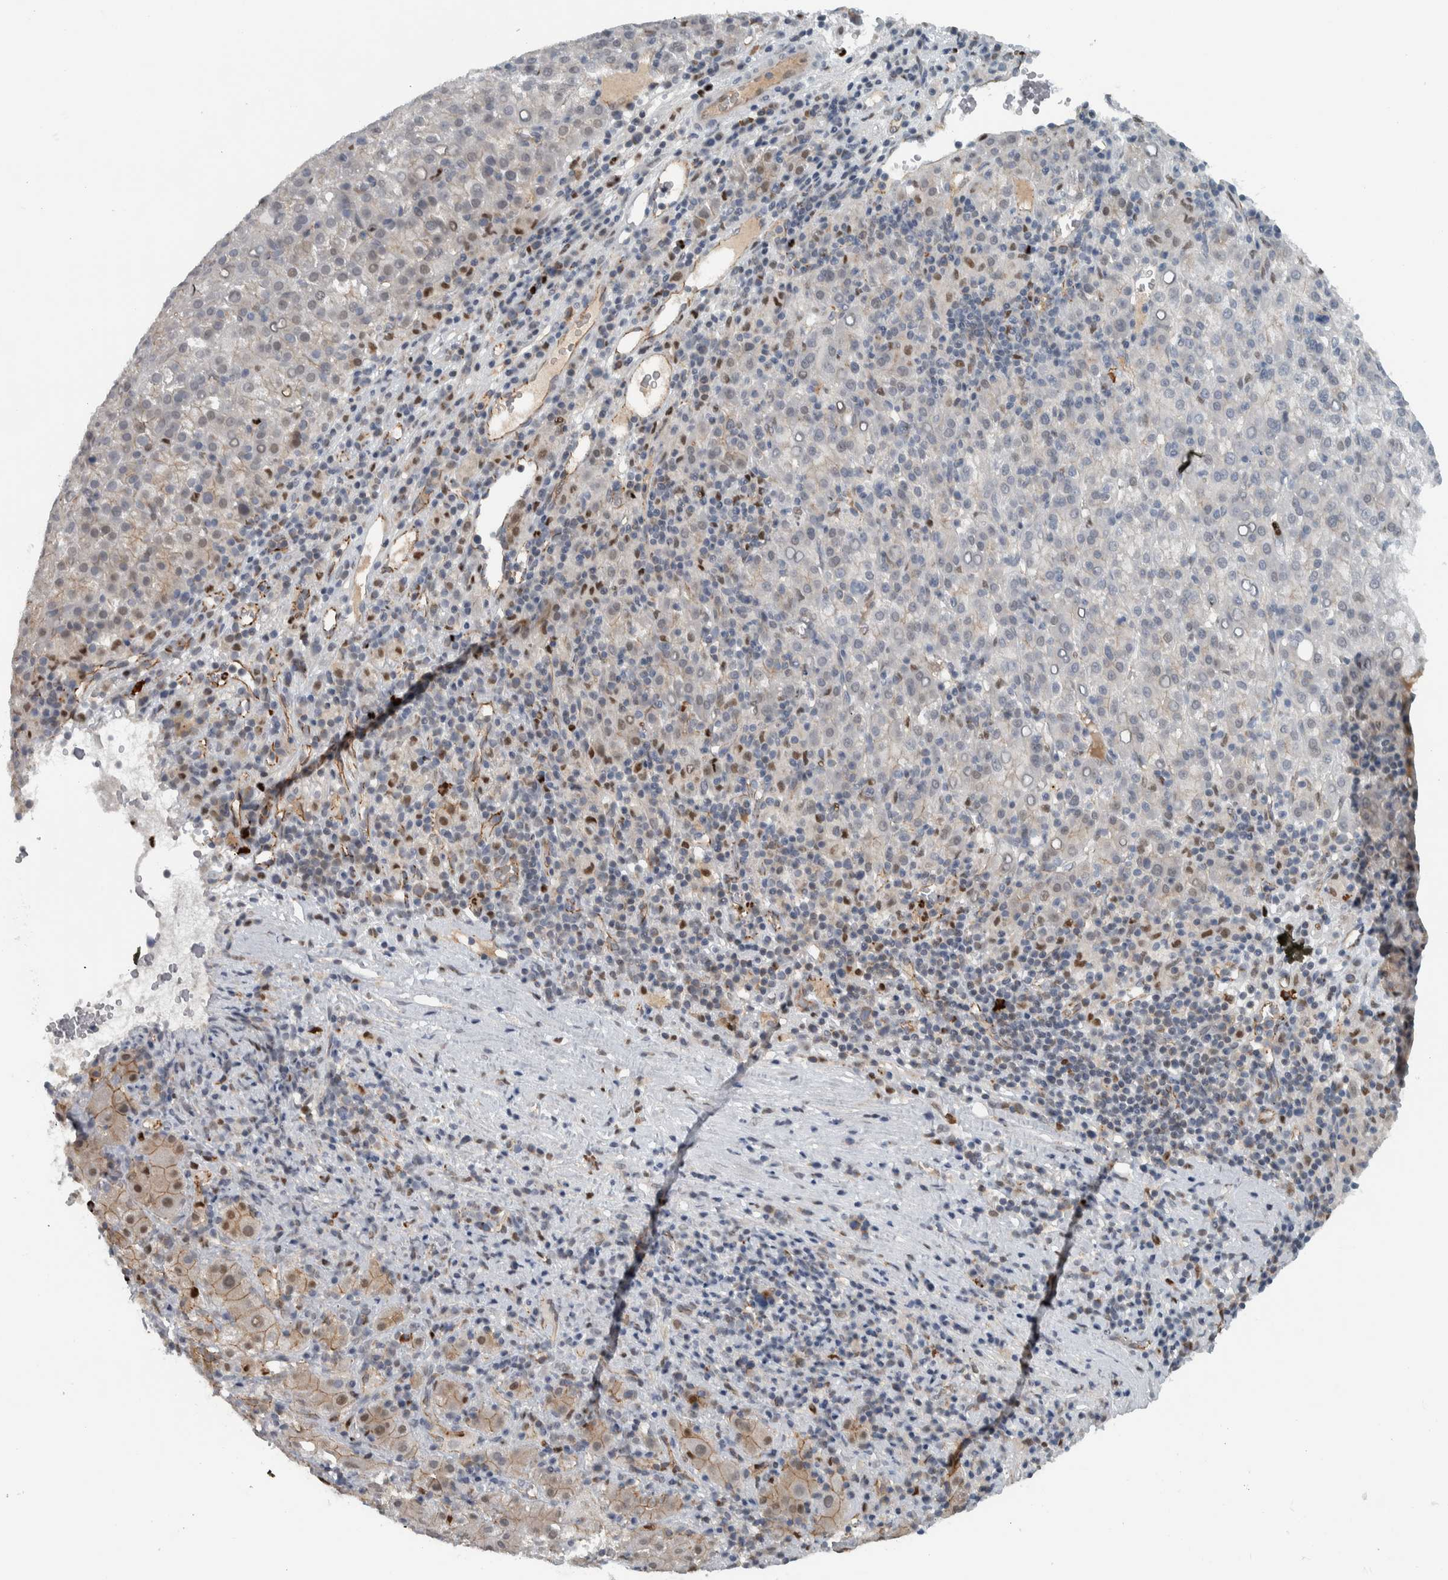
{"staining": {"intensity": "weak", "quantity": "<25%", "location": "nuclear"}, "tissue": "liver cancer", "cell_type": "Tumor cells", "image_type": "cancer", "snomed": [{"axis": "morphology", "description": "Carcinoma, Hepatocellular, NOS"}, {"axis": "topography", "description": "Liver"}], "caption": "This is a micrograph of immunohistochemistry (IHC) staining of hepatocellular carcinoma (liver), which shows no staining in tumor cells.", "gene": "ADPRM", "patient": {"sex": "female", "age": 58}}